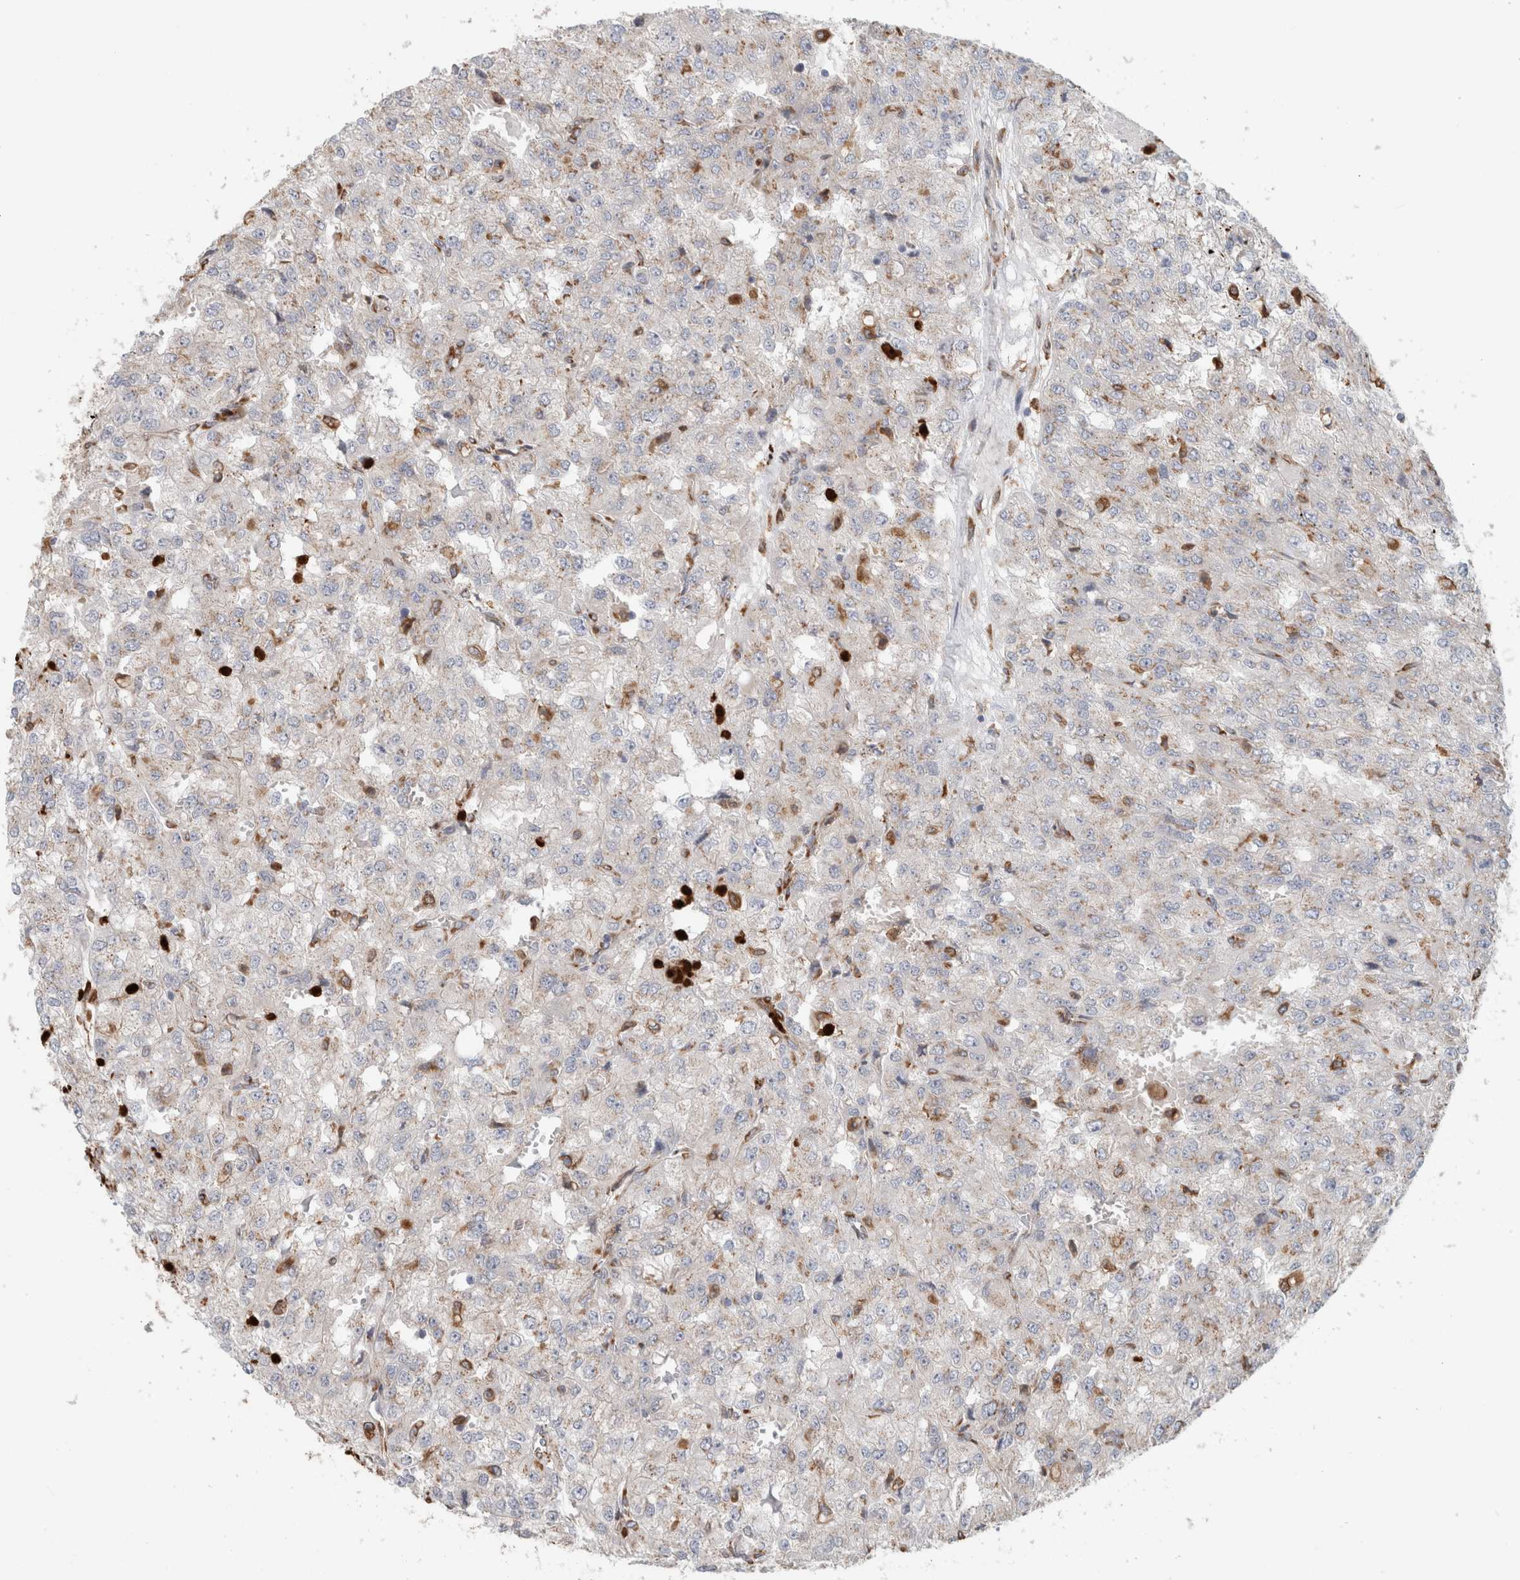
{"staining": {"intensity": "negative", "quantity": "none", "location": "none"}, "tissue": "renal cancer", "cell_type": "Tumor cells", "image_type": "cancer", "snomed": [{"axis": "morphology", "description": "Adenocarcinoma, NOS"}, {"axis": "topography", "description": "Kidney"}], "caption": "A photomicrograph of human renal cancer (adenocarcinoma) is negative for staining in tumor cells.", "gene": "P4HA1", "patient": {"sex": "female", "age": 54}}